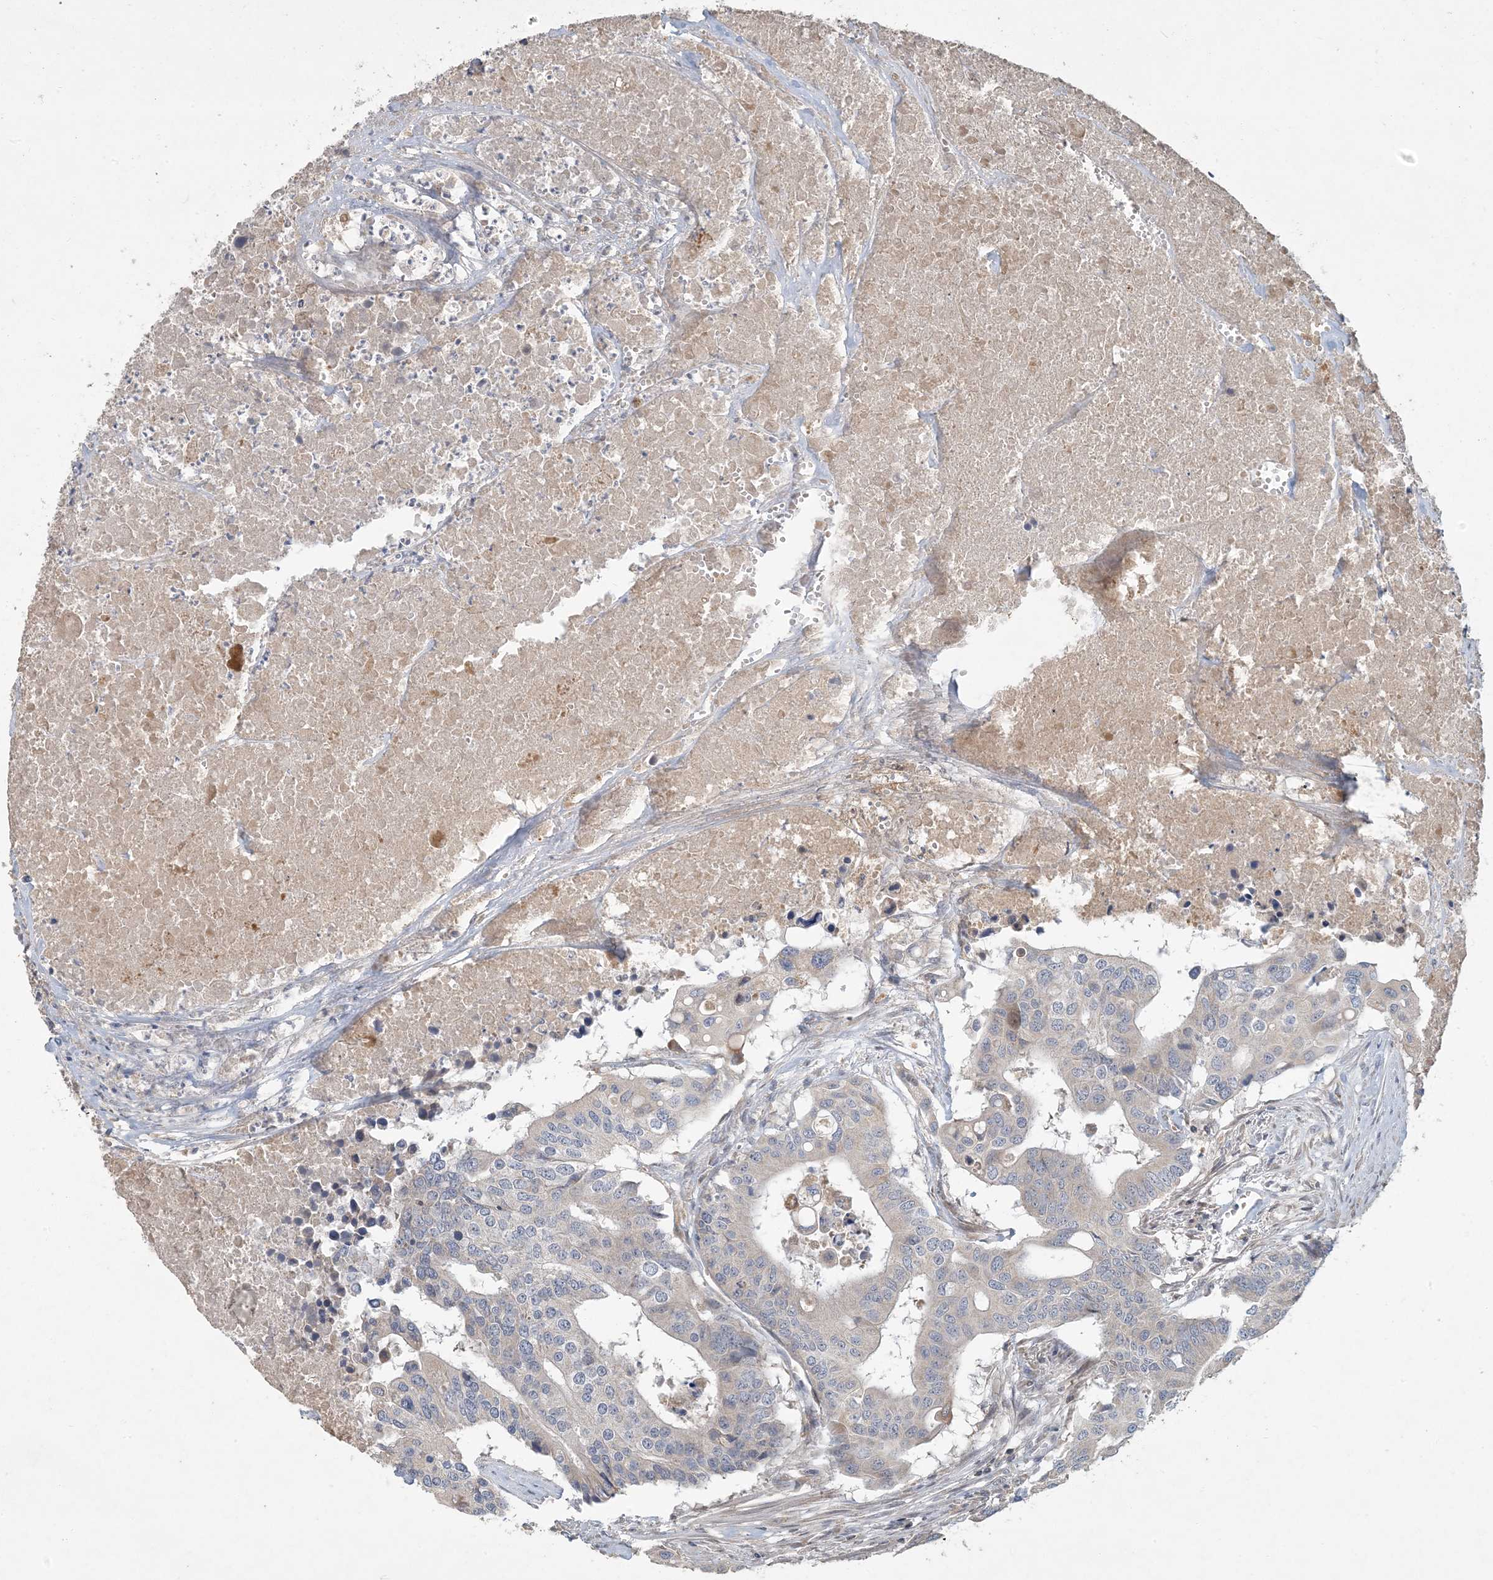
{"staining": {"intensity": "weak", "quantity": "<25%", "location": "cytoplasmic/membranous"}, "tissue": "colorectal cancer", "cell_type": "Tumor cells", "image_type": "cancer", "snomed": [{"axis": "morphology", "description": "Adenocarcinoma, NOS"}, {"axis": "topography", "description": "Colon"}], "caption": "Tumor cells show no significant protein expression in colorectal cancer. (DAB (3,3'-diaminobenzidine) immunohistochemistry (IHC) with hematoxylin counter stain).", "gene": "LTN1", "patient": {"sex": "male", "age": 77}}